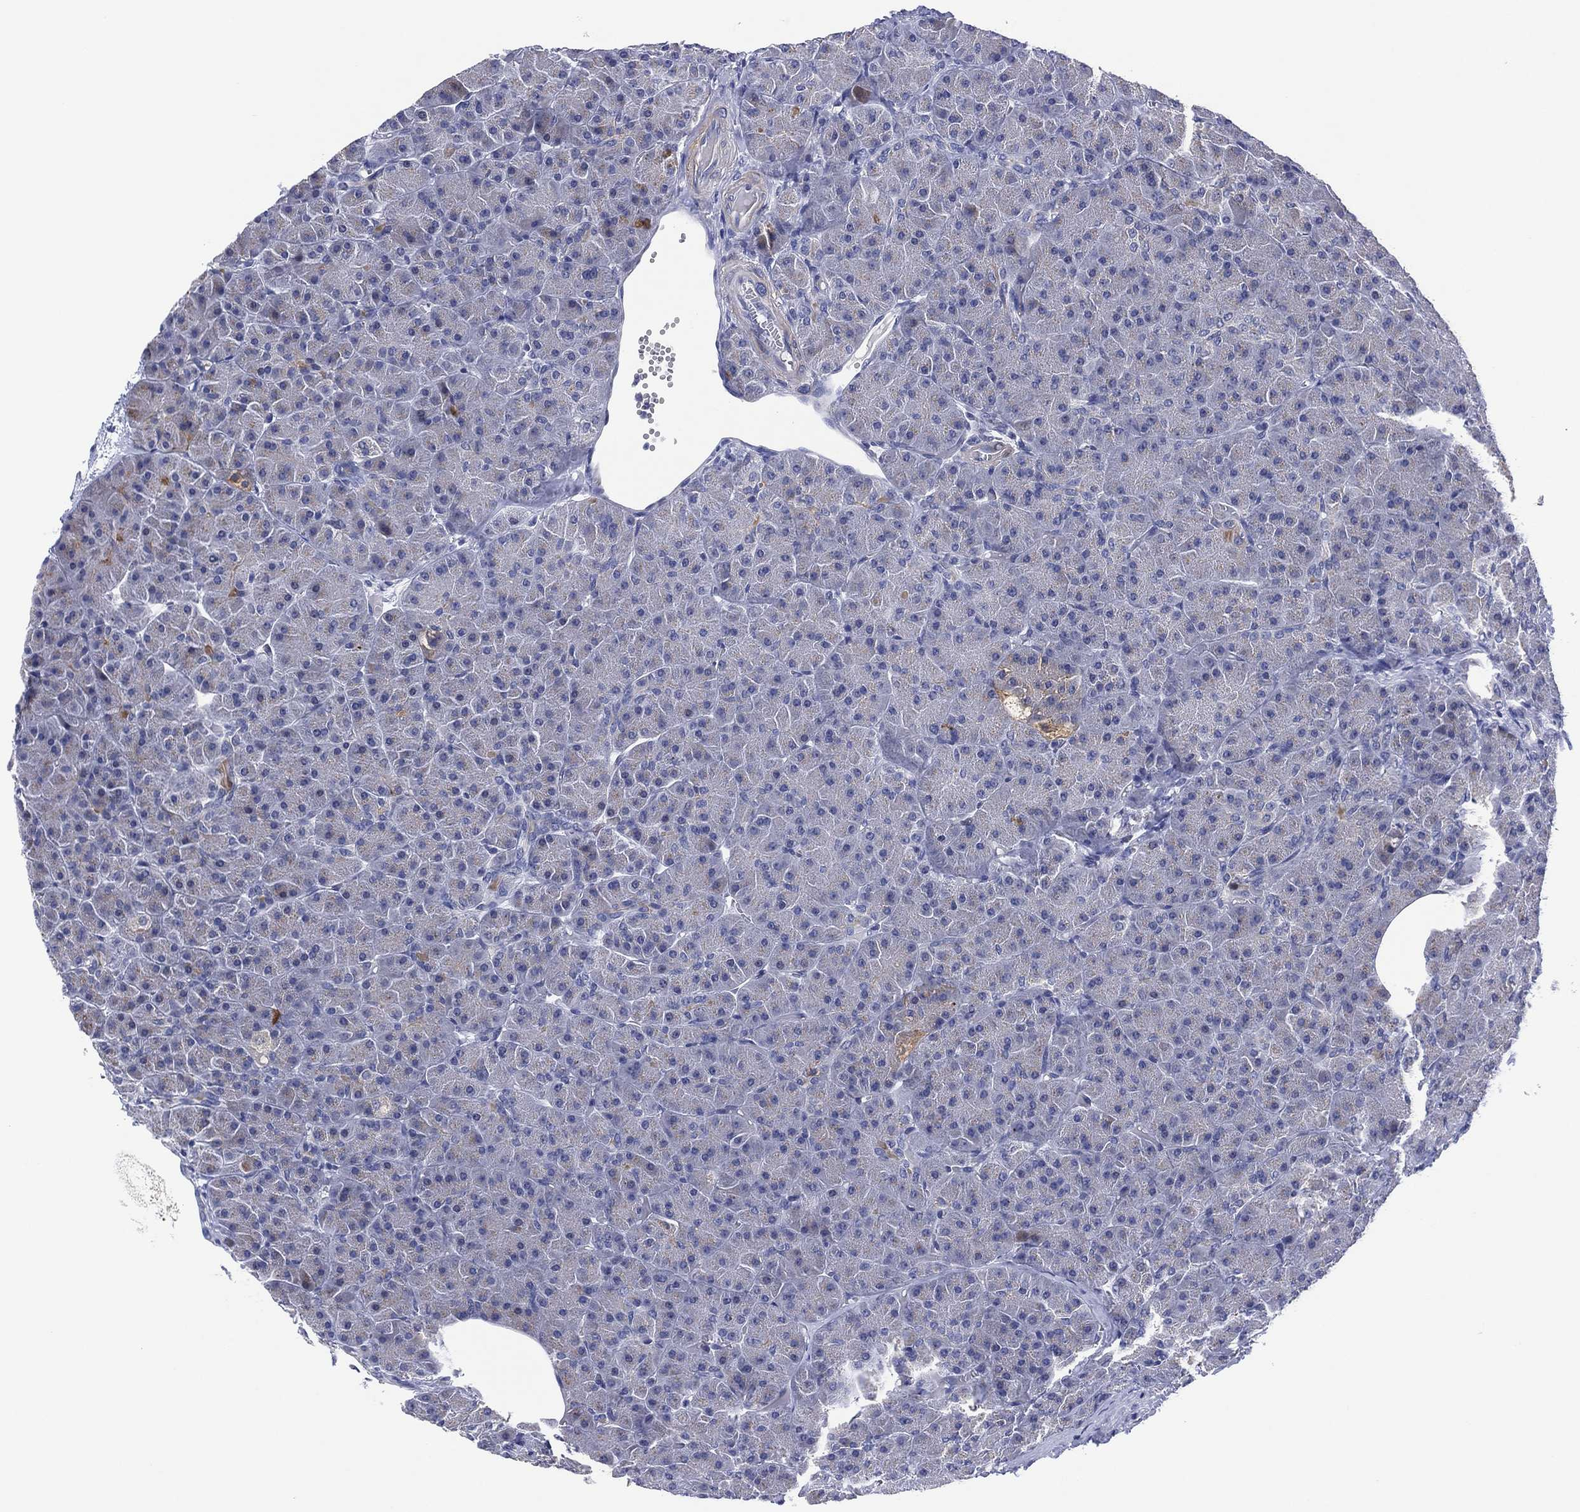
{"staining": {"intensity": "weak", "quantity": "<25%", "location": "cytoplasmic/membranous"}, "tissue": "pancreas", "cell_type": "Exocrine glandular cells", "image_type": "normal", "snomed": [{"axis": "morphology", "description": "Normal tissue, NOS"}, {"axis": "topography", "description": "Pancreas"}], "caption": "The image shows no significant staining in exocrine glandular cells of pancreas. Nuclei are stained in blue.", "gene": "CLIP3", "patient": {"sex": "male", "age": 61}}